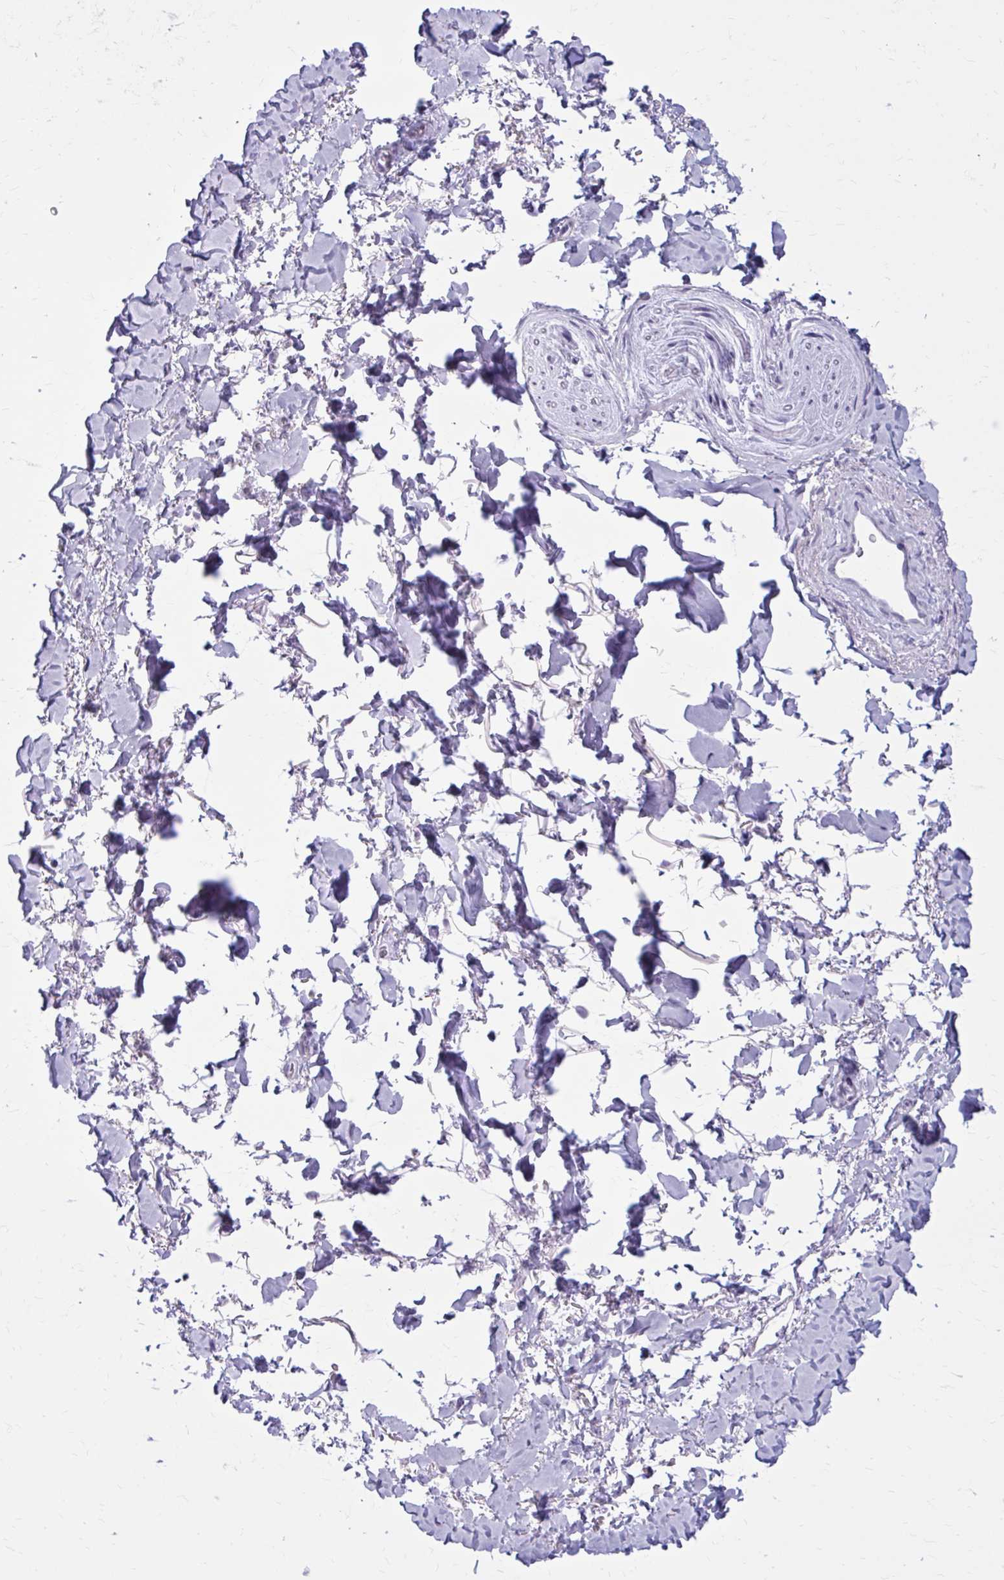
{"staining": {"intensity": "negative", "quantity": "none", "location": "none"}, "tissue": "adipose tissue", "cell_type": "Adipocytes", "image_type": "normal", "snomed": [{"axis": "morphology", "description": "Normal tissue, NOS"}, {"axis": "topography", "description": "Vulva"}, {"axis": "topography", "description": "Peripheral nerve tissue"}], "caption": "A high-resolution image shows immunohistochemistry (IHC) staining of benign adipose tissue, which shows no significant expression in adipocytes.", "gene": "OR4B1", "patient": {"sex": "female", "age": 66}}